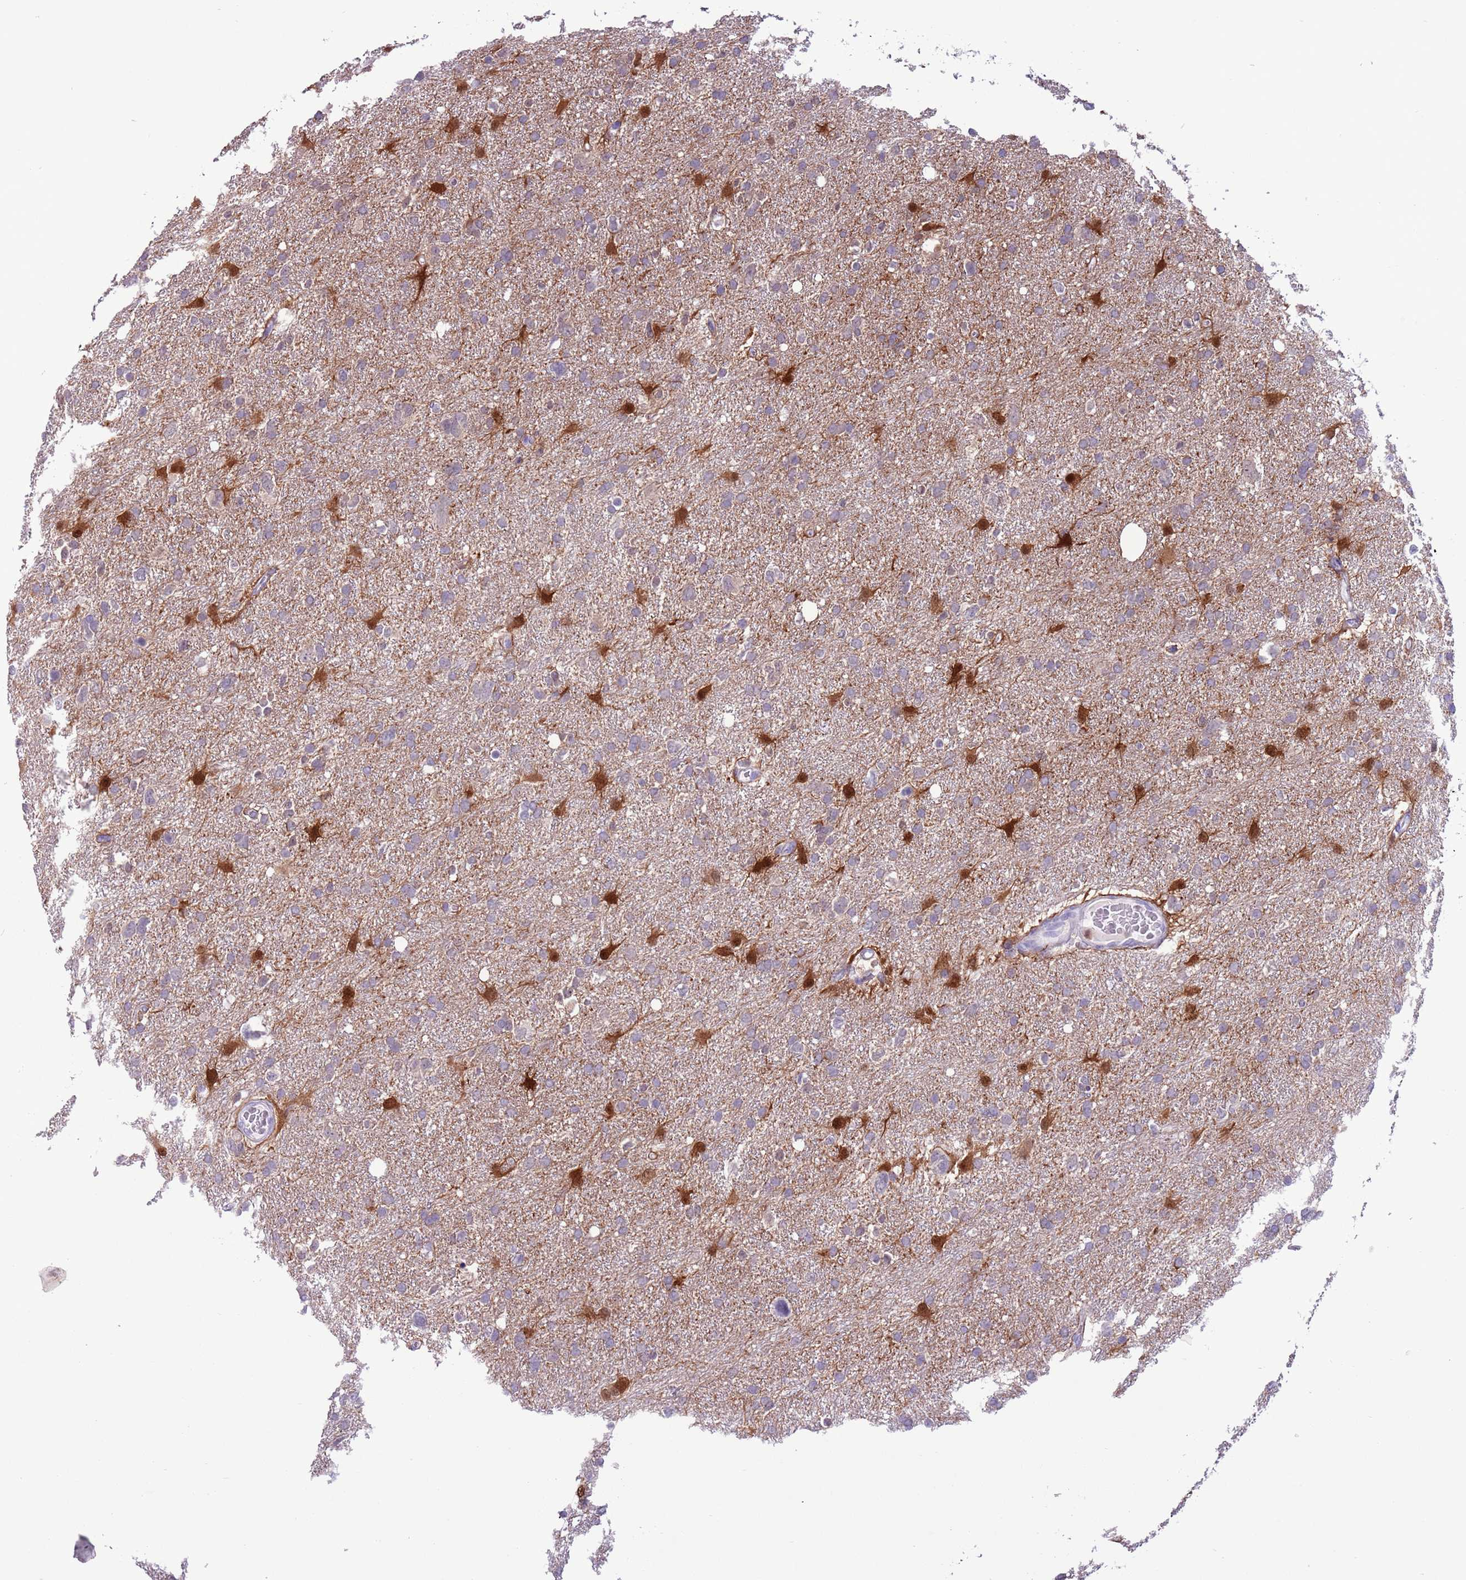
{"staining": {"intensity": "negative", "quantity": "none", "location": "none"}, "tissue": "glioma", "cell_type": "Tumor cells", "image_type": "cancer", "snomed": [{"axis": "morphology", "description": "Glioma, malignant, High grade"}, {"axis": "topography", "description": "Brain"}], "caption": "This is an immunohistochemistry micrograph of human glioma. There is no staining in tumor cells.", "gene": "PFKFB2", "patient": {"sex": "male", "age": 61}}